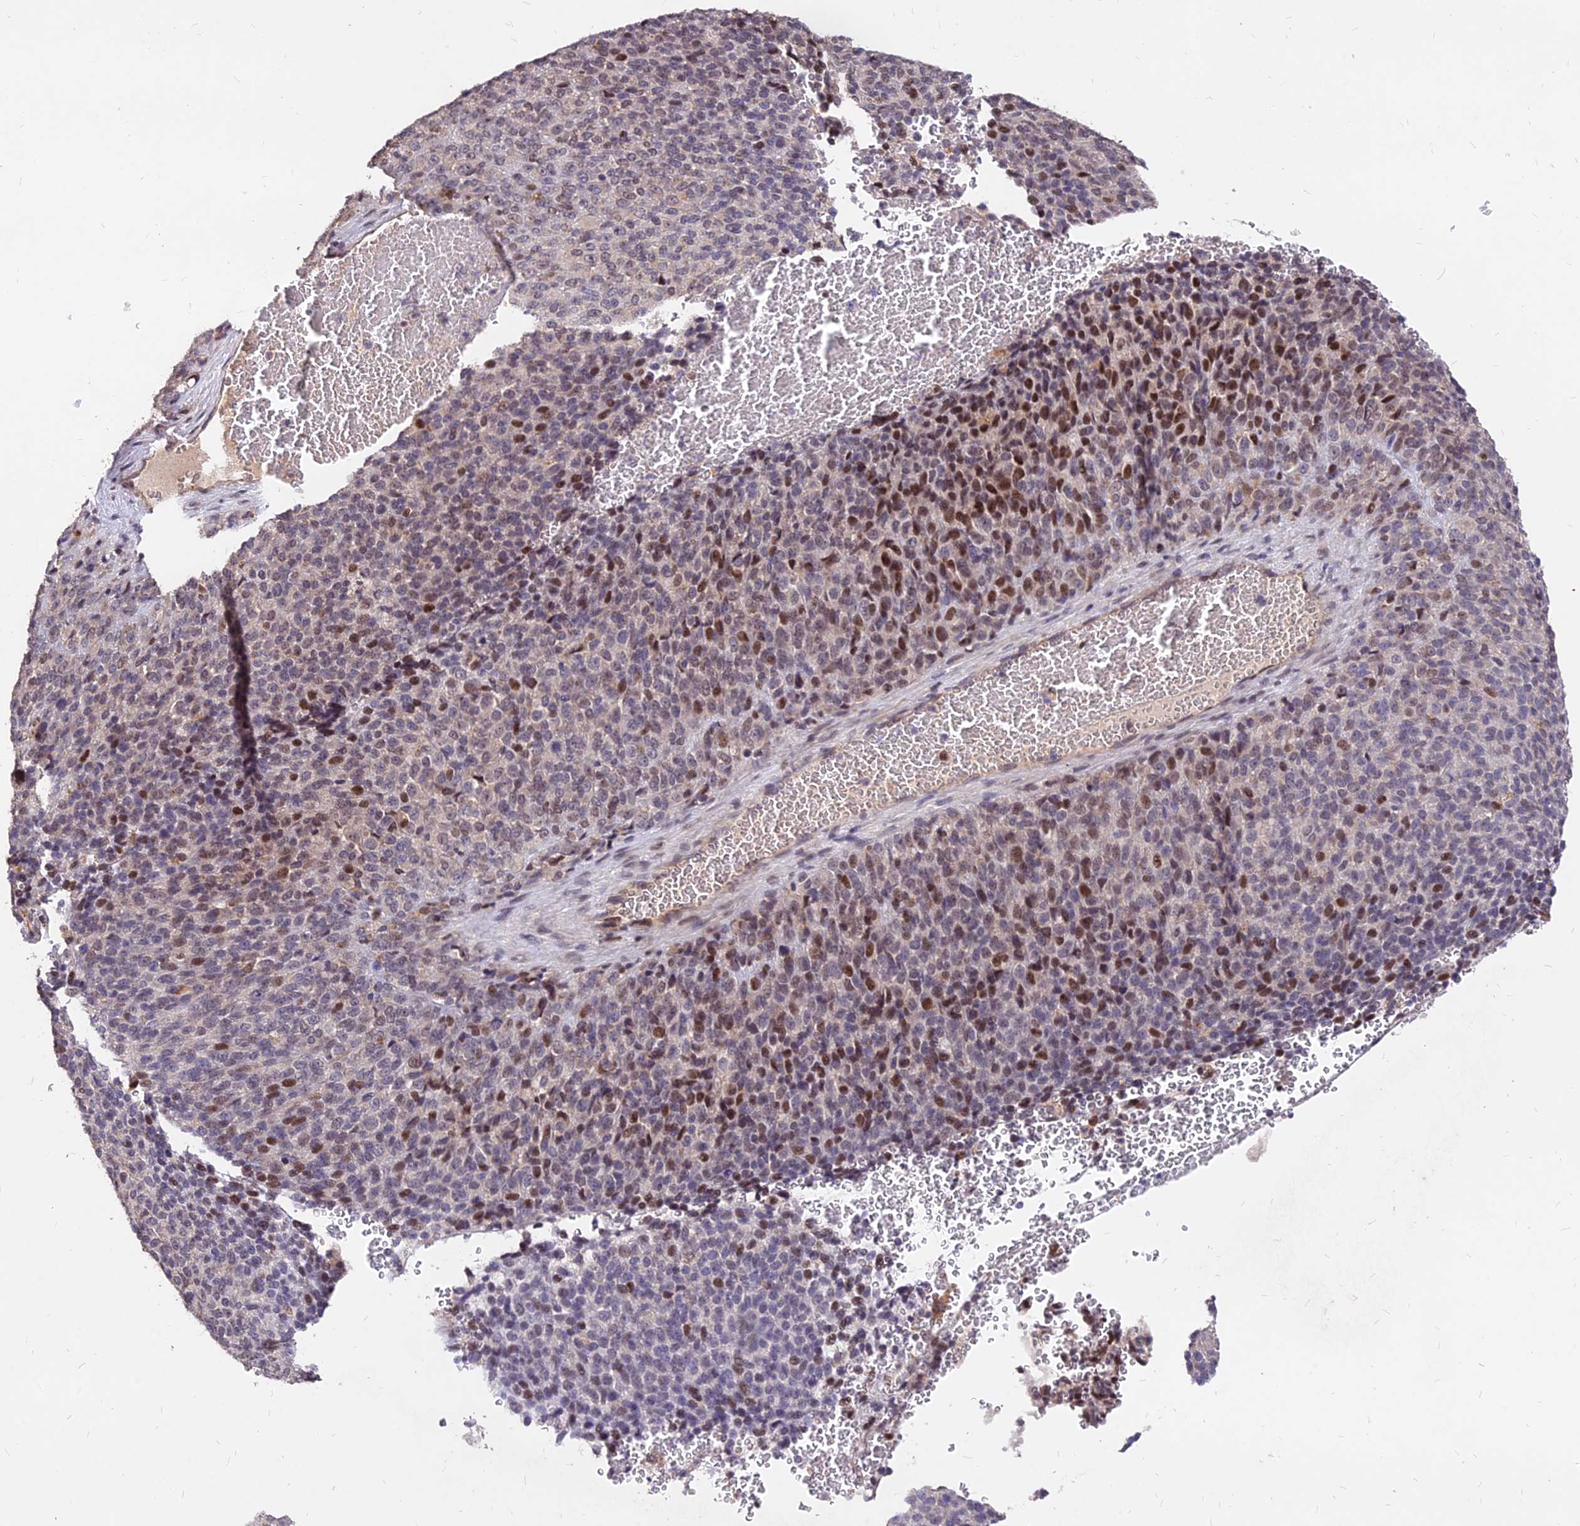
{"staining": {"intensity": "strong", "quantity": "25%-75%", "location": "nuclear"}, "tissue": "melanoma", "cell_type": "Tumor cells", "image_type": "cancer", "snomed": [{"axis": "morphology", "description": "Malignant melanoma, Metastatic site"}, {"axis": "topography", "description": "Brain"}], "caption": "Protein staining exhibits strong nuclear expression in approximately 25%-75% of tumor cells in melanoma. (brown staining indicates protein expression, while blue staining denotes nuclei).", "gene": "C11orf68", "patient": {"sex": "female", "age": 56}}